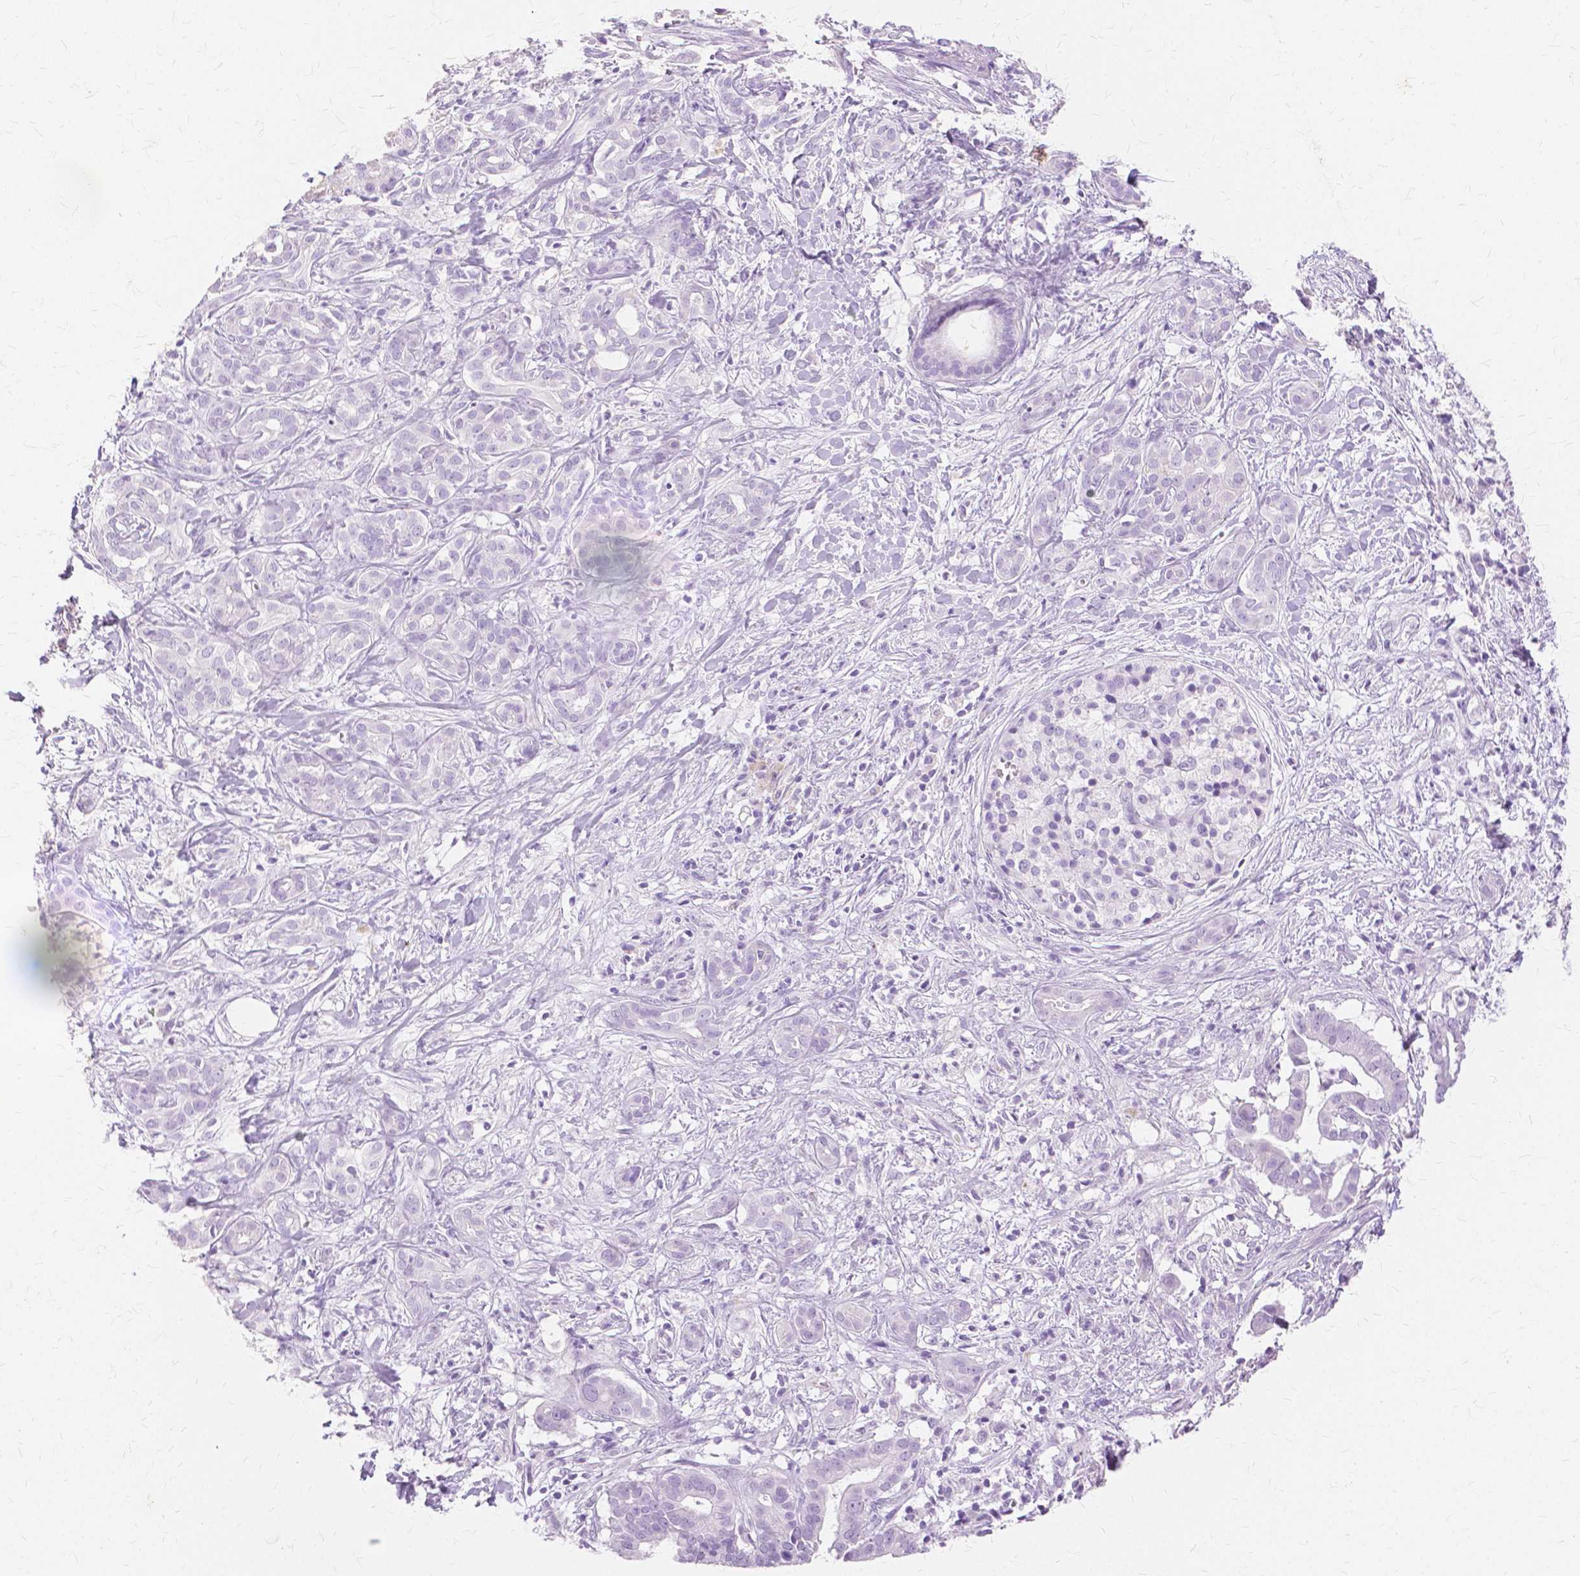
{"staining": {"intensity": "negative", "quantity": "none", "location": "none"}, "tissue": "pancreatic cancer", "cell_type": "Tumor cells", "image_type": "cancer", "snomed": [{"axis": "morphology", "description": "Adenocarcinoma, NOS"}, {"axis": "topography", "description": "Pancreas"}], "caption": "Immunohistochemical staining of pancreatic adenocarcinoma reveals no significant positivity in tumor cells. (DAB IHC, high magnification).", "gene": "TGM1", "patient": {"sex": "male", "age": 61}}